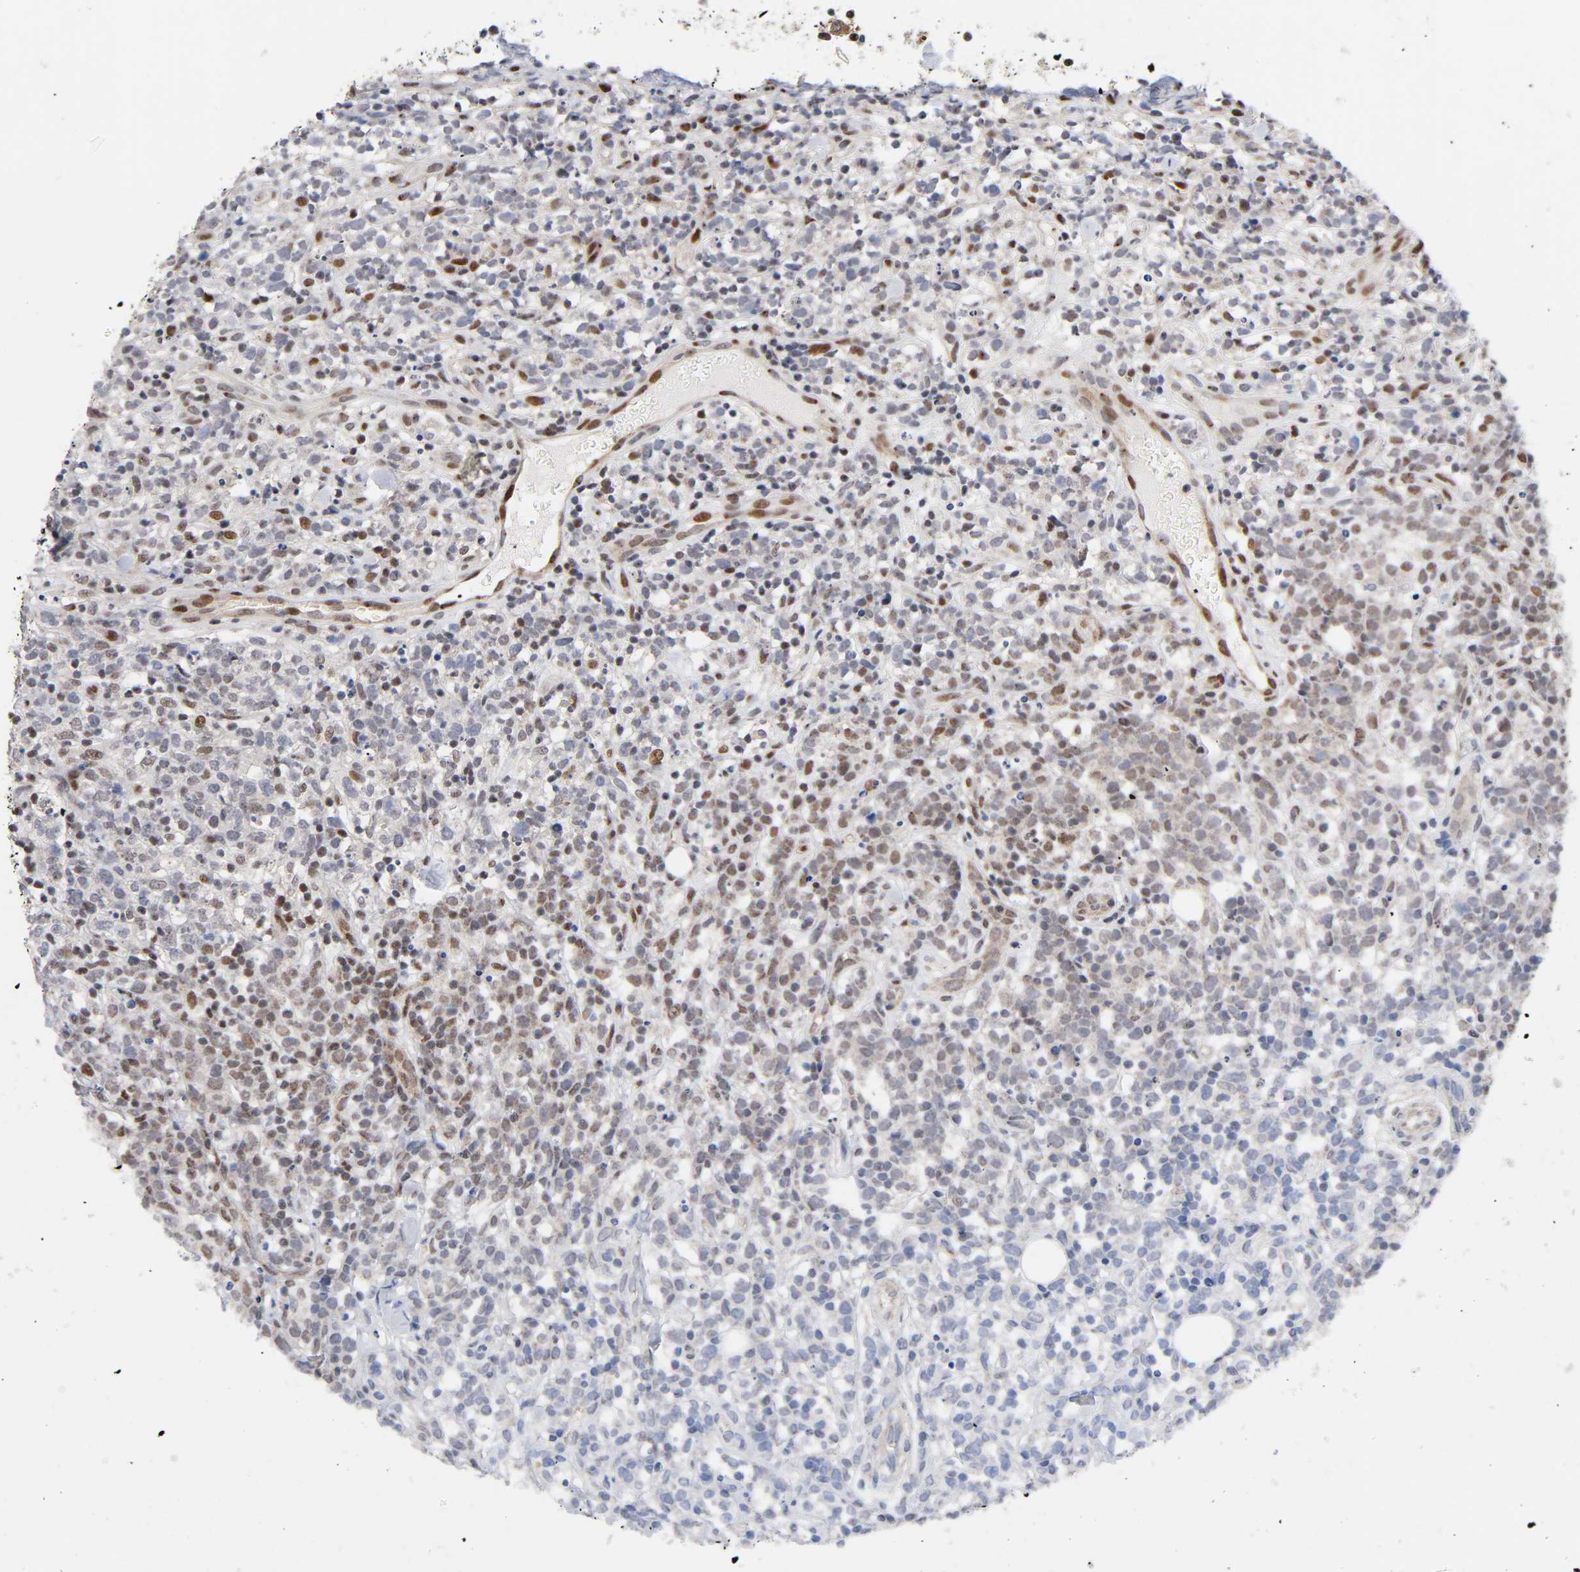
{"staining": {"intensity": "moderate", "quantity": "25%-75%", "location": "nuclear"}, "tissue": "lymphoma", "cell_type": "Tumor cells", "image_type": "cancer", "snomed": [{"axis": "morphology", "description": "Malignant lymphoma, non-Hodgkin's type, High grade"}, {"axis": "topography", "description": "Lymph node"}], "caption": "Protein expression analysis of human lymphoma reveals moderate nuclear expression in about 25%-75% of tumor cells.", "gene": "STK38", "patient": {"sex": "female", "age": 73}}